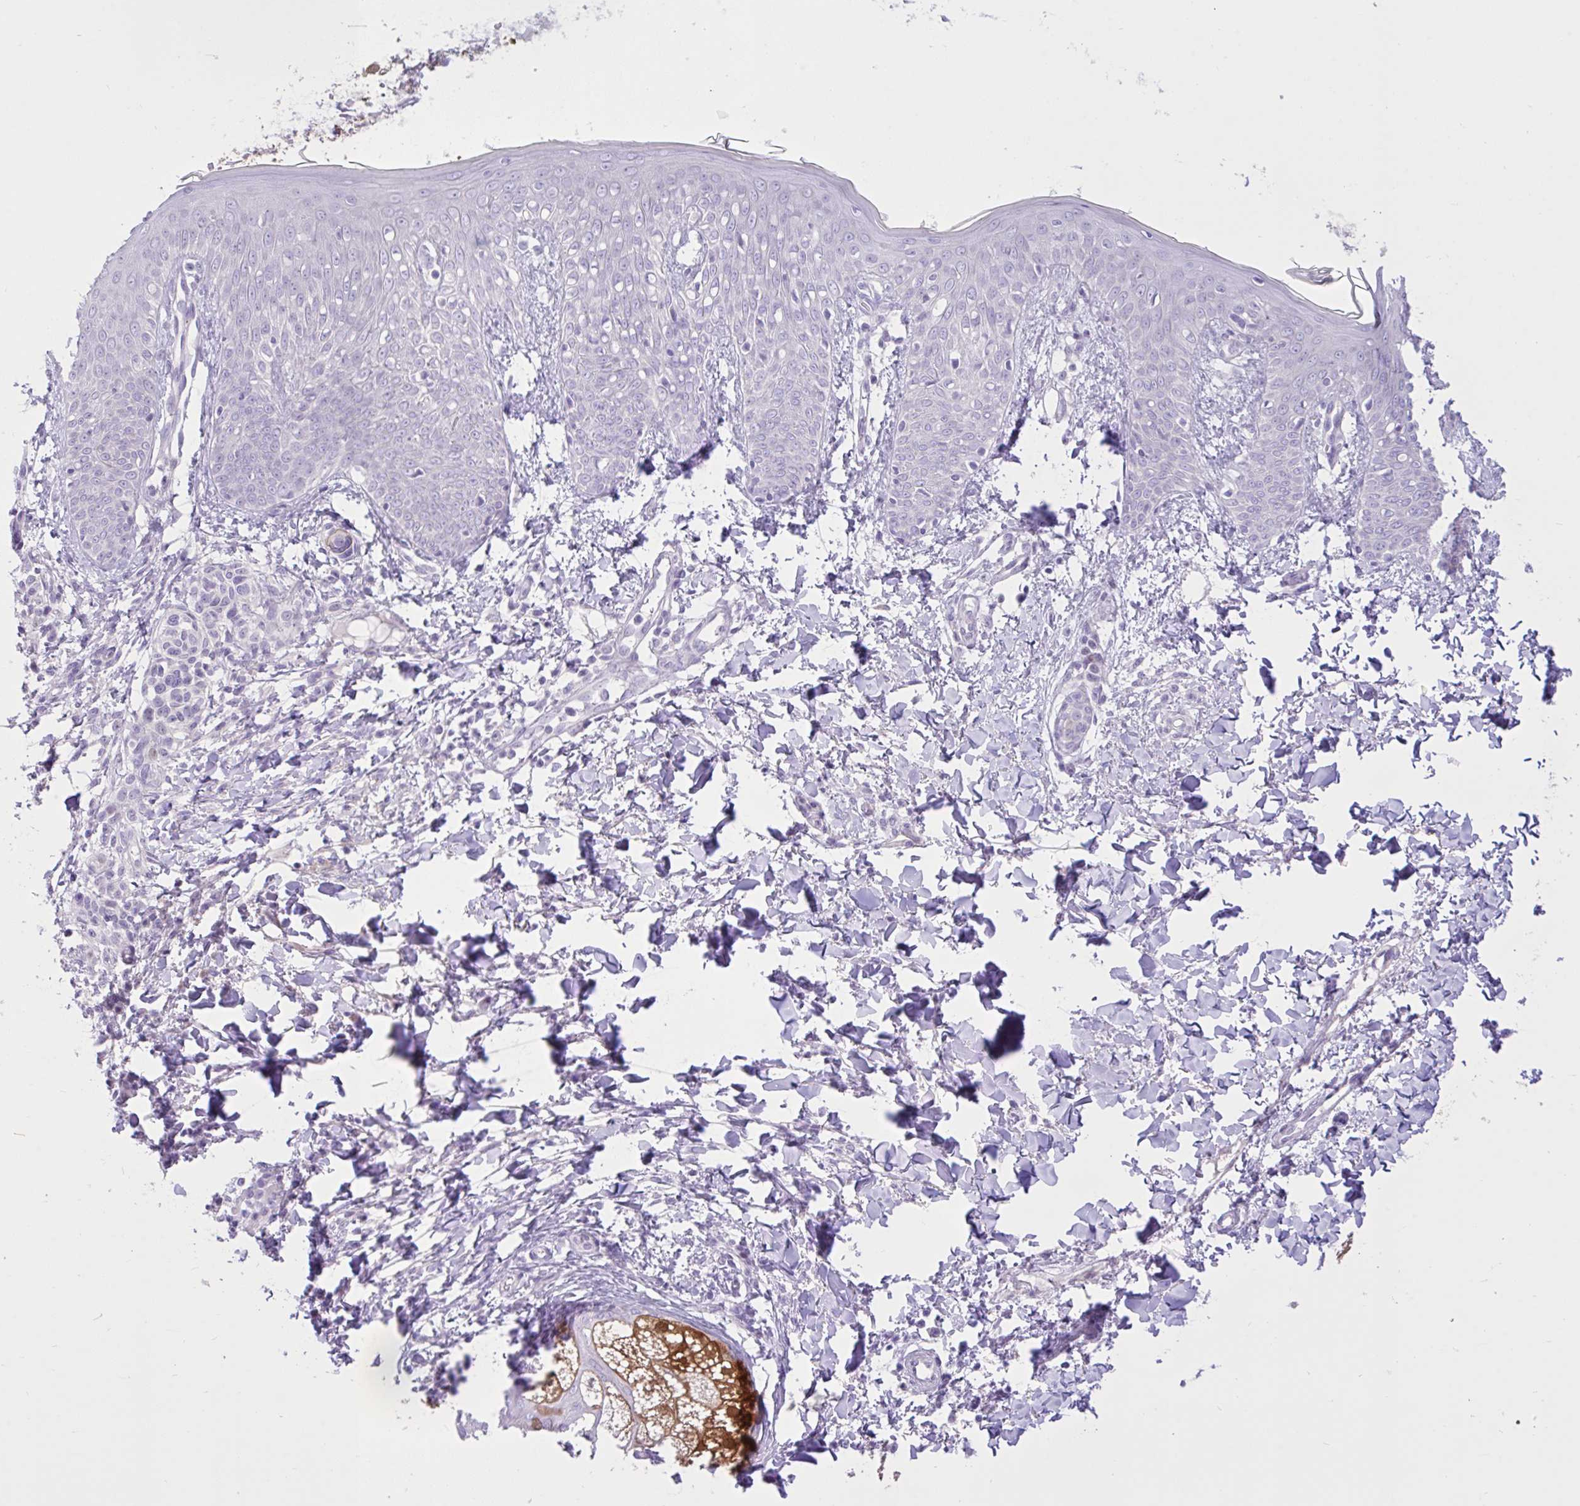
{"staining": {"intensity": "negative", "quantity": "none", "location": "none"}, "tissue": "skin", "cell_type": "Fibroblasts", "image_type": "normal", "snomed": [{"axis": "morphology", "description": "Normal tissue, NOS"}, {"axis": "topography", "description": "Skin"}], "caption": "This is a histopathology image of immunohistochemistry staining of benign skin, which shows no expression in fibroblasts. Brightfield microscopy of immunohistochemistry (IHC) stained with DAB (brown) and hematoxylin (blue), captured at high magnification.", "gene": "ZNF101", "patient": {"sex": "male", "age": 16}}